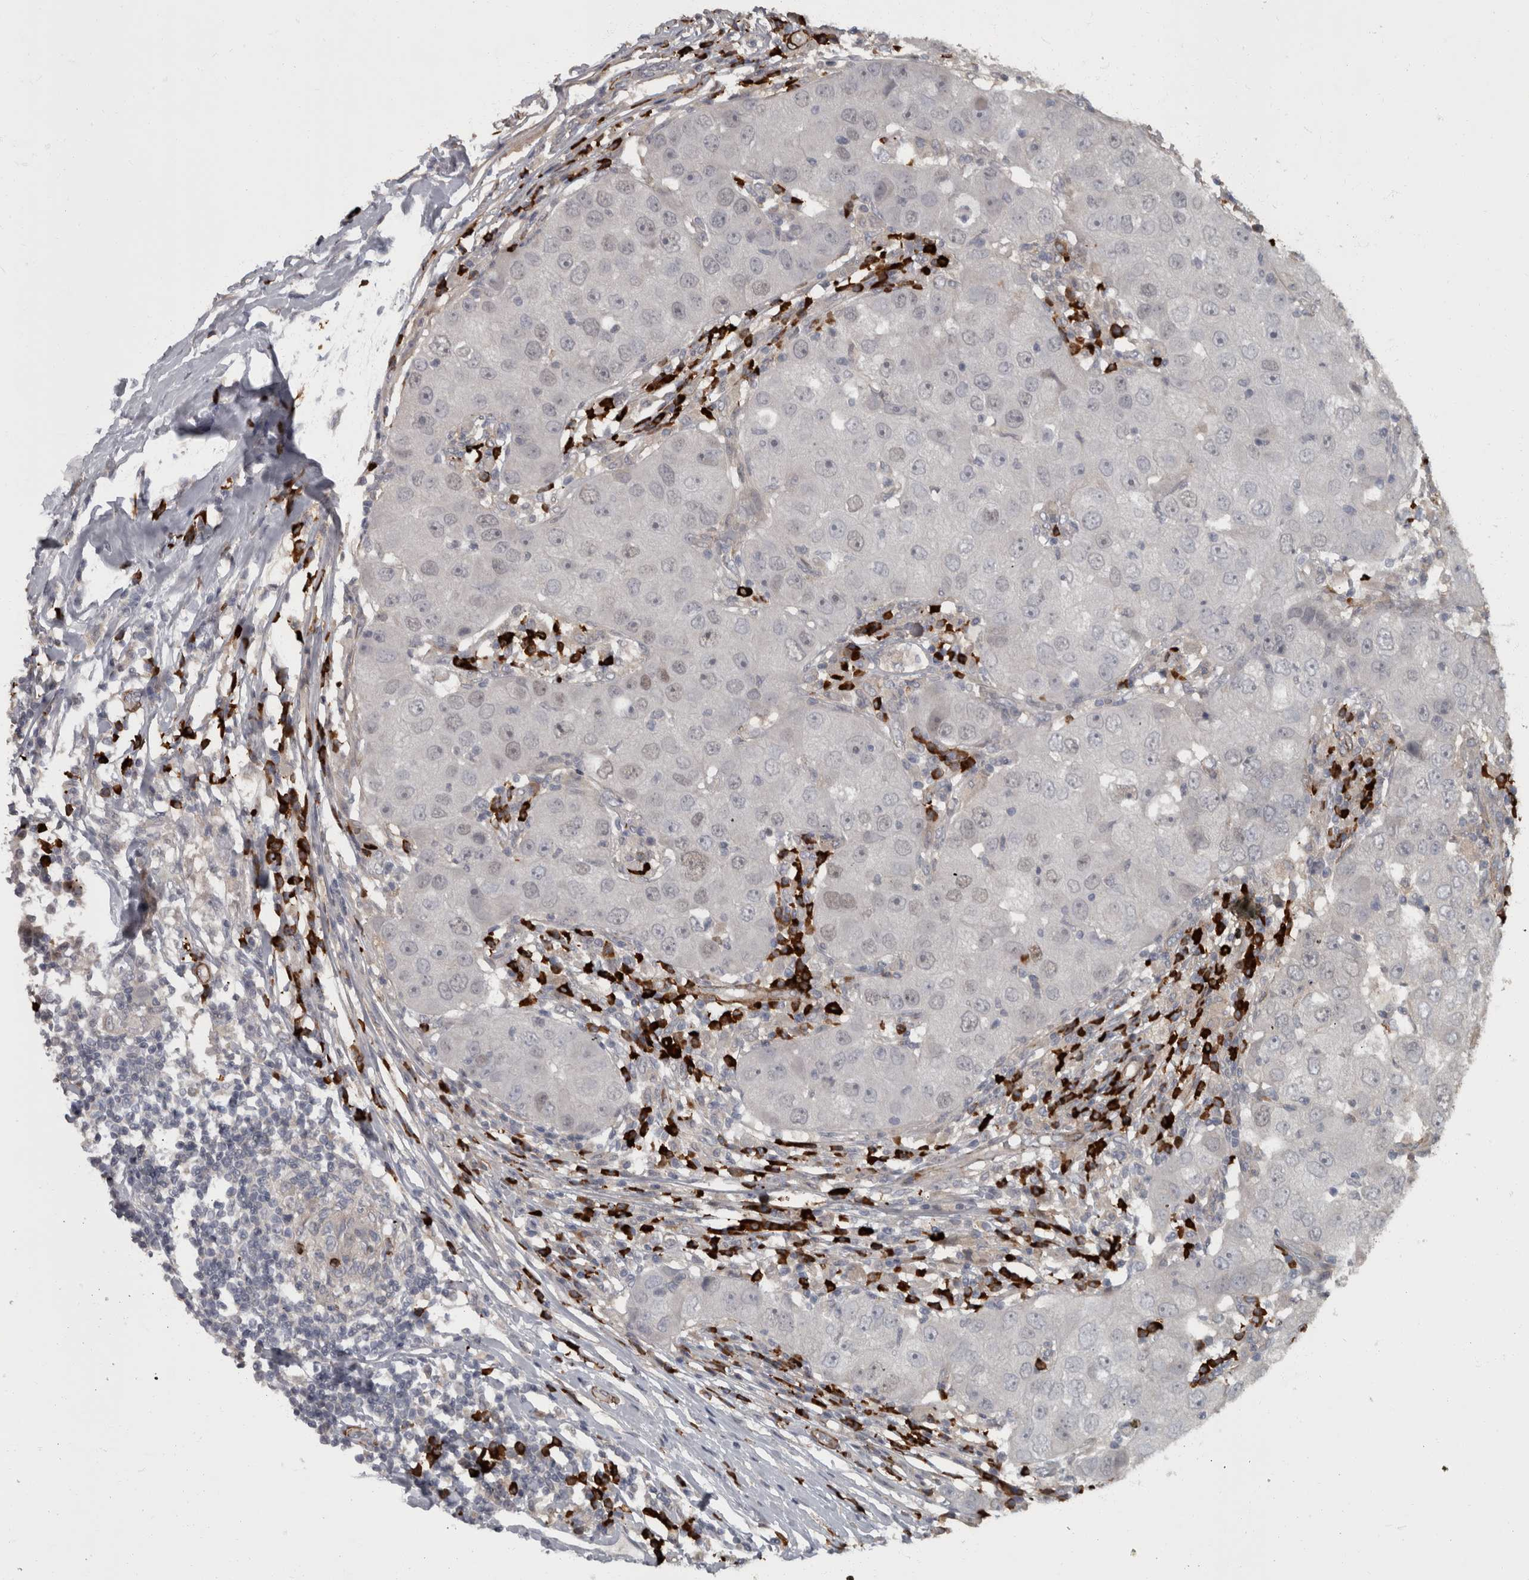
{"staining": {"intensity": "negative", "quantity": "none", "location": "none"}, "tissue": "breast cancer", "cell_type": "Tumor cells", "image_type": "cancer", "snomed": [{"axis": "morphology", "description": "Duct carcinoma"}, {"axis": "topography", "description": "Breast"}], "caption": "There is no significant positivity in tumor cells of intraductal carcinoma (breast).", "gene": "MASTL", "patient": {"sex": "female", "age": 27}}